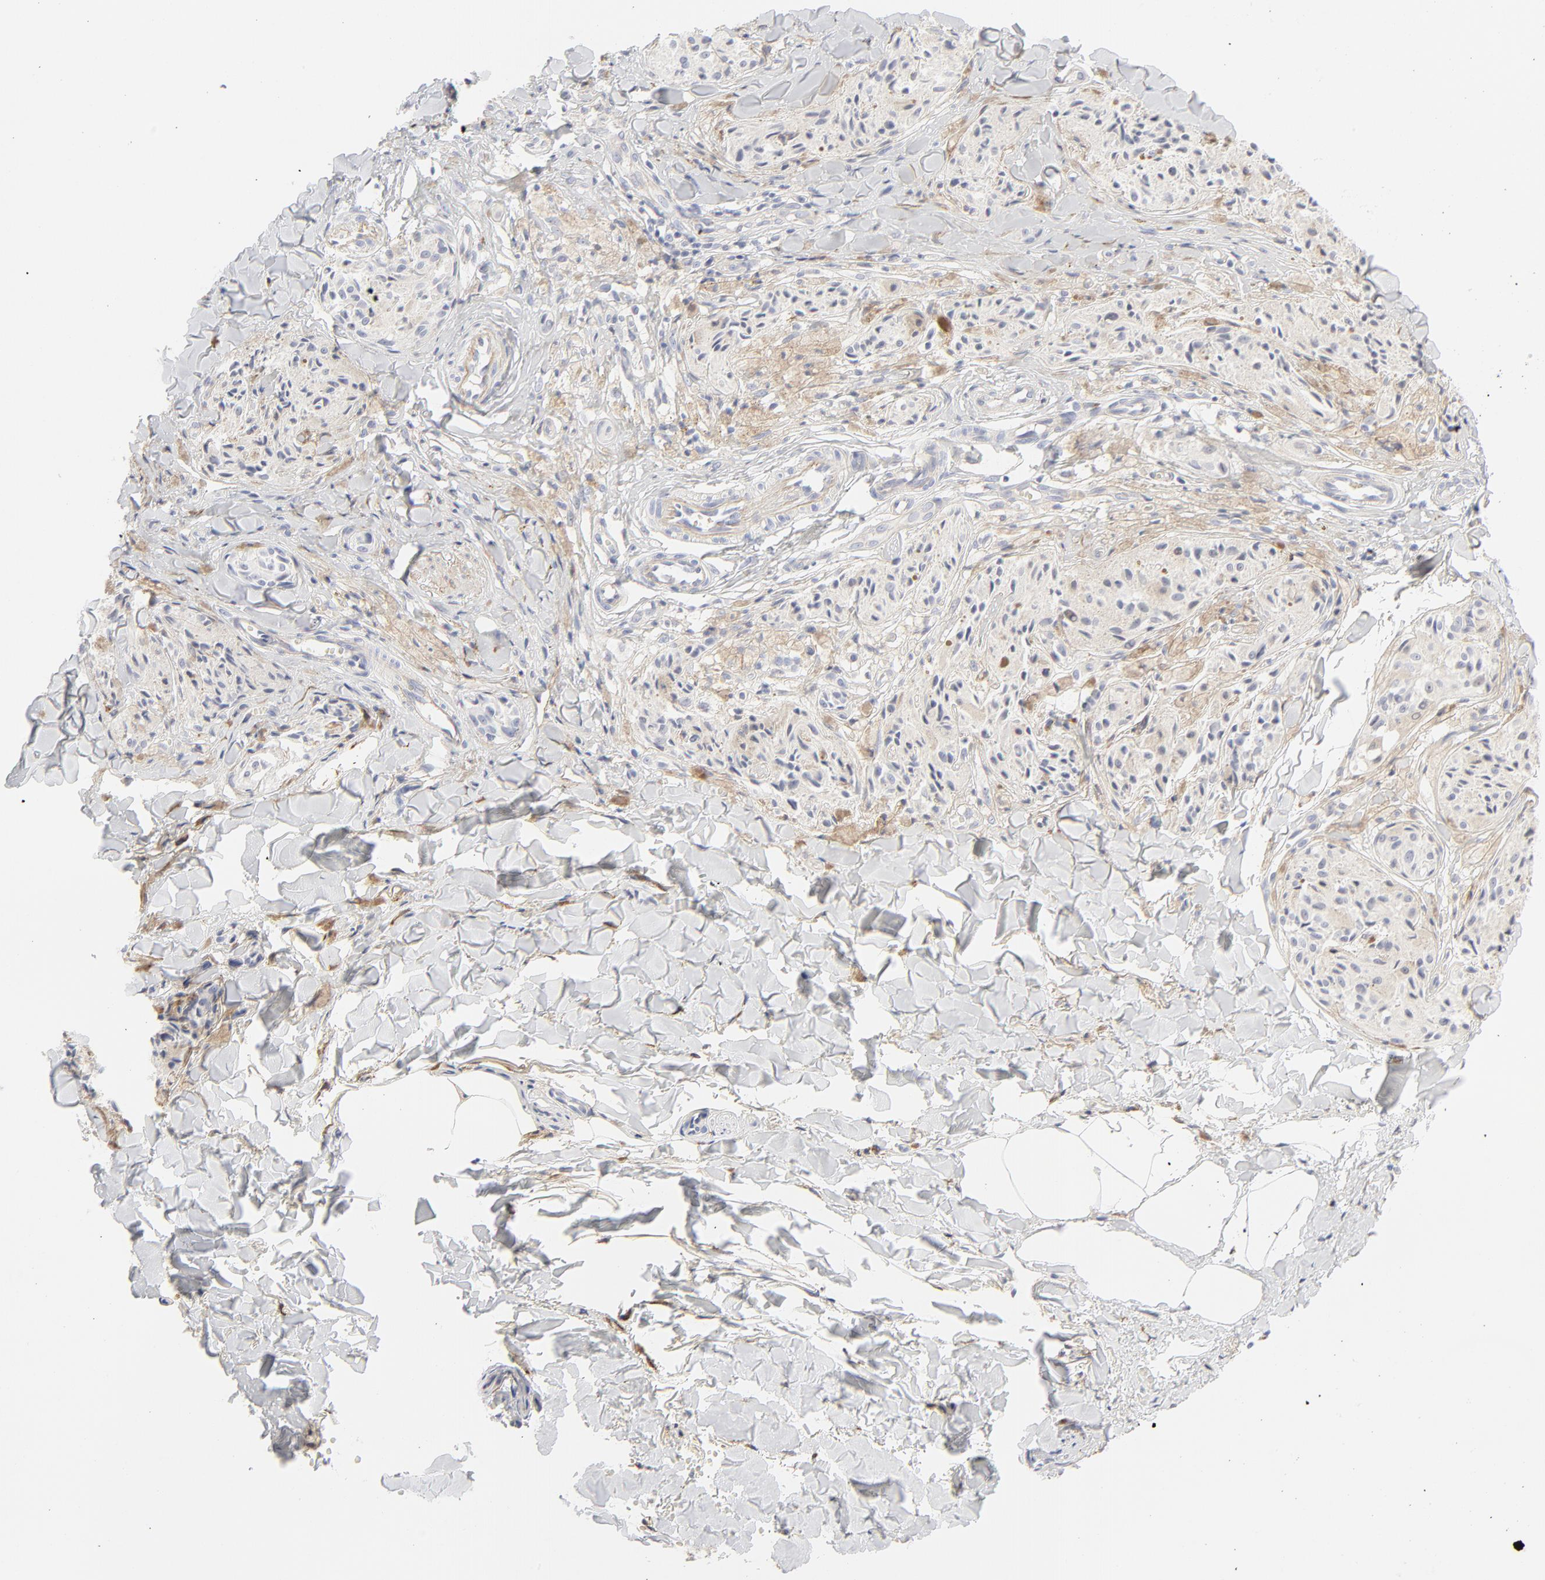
{"staining": {"intensity": "negative", "quantity": "none", "location": "none"}, "tissue": "melanoma", "cell_type": "Tumor cells", "image_type": "cancer", "snomed": [{"axis": "morphology", "description": "Malignant melanoma, Metastatic site"}, {"axis": "topography", "description": "Skin"}], "caption": "A high-resolution image shows IHC staining of melanoma, which exhibits no significant positivity in tumor cells.", "gene": "ITGA5", "patient": {"sex": "female", "age": 66}}